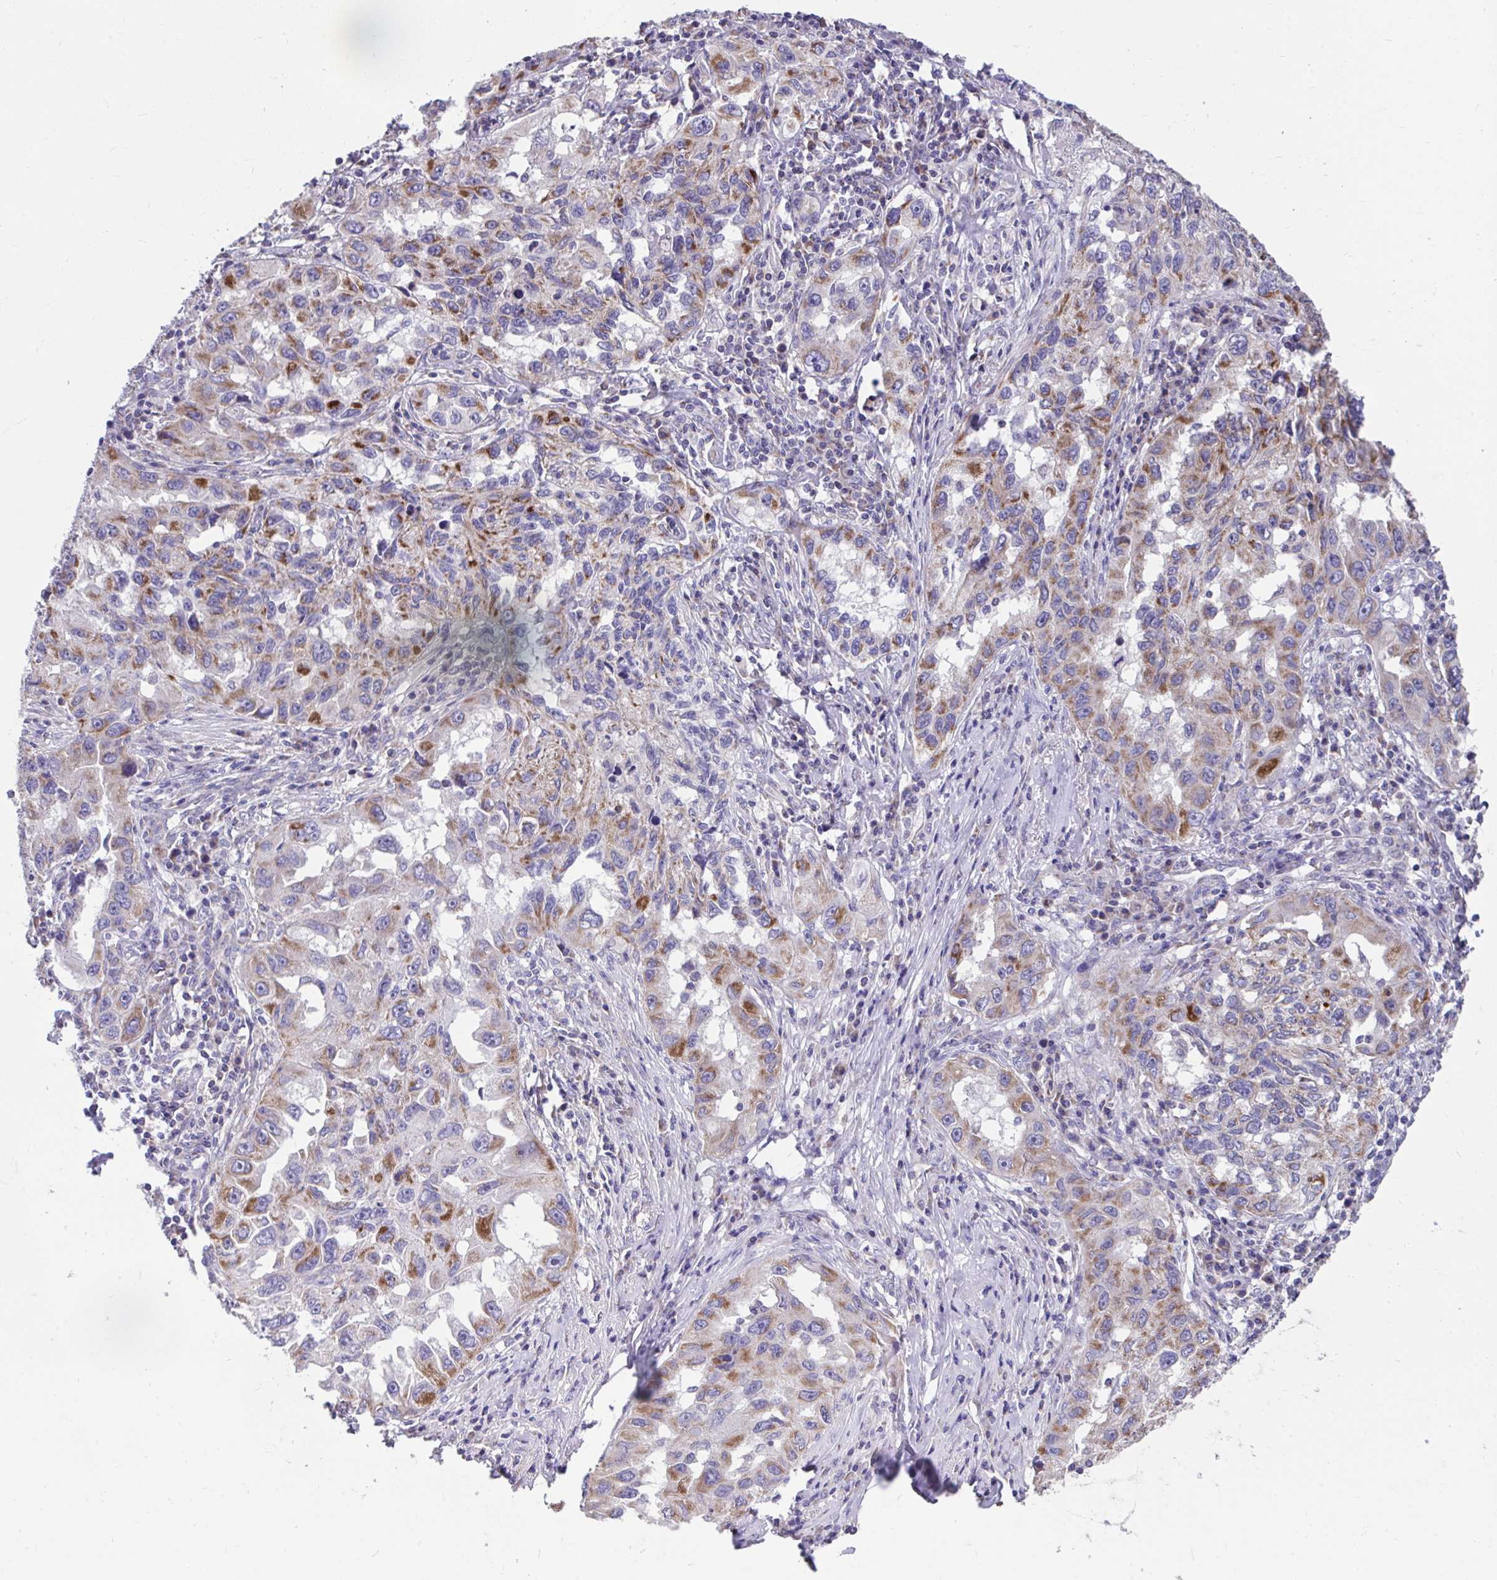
{"staining": {"intensity": "moderate", "quantity": "25%-75%", "location": "cytoplasmic/membranous"}, "tissue": "lung cancer", "cell_type": "Tumor cells", "image_type": "cancer", "snomed": [{"axis": "morphology", "description": "Adenocarcinoma, NOS"}, {"axis": "topography", "description": "Lung"}], "caption": "Lung adenocarcinoma stained with IHC demonstrates moderate cytoplasmic/membranous expression in approximately 25%-75% of tumor cells.", "gene": "LINGO4", "patient": {"sex": "female", "age": 73}}